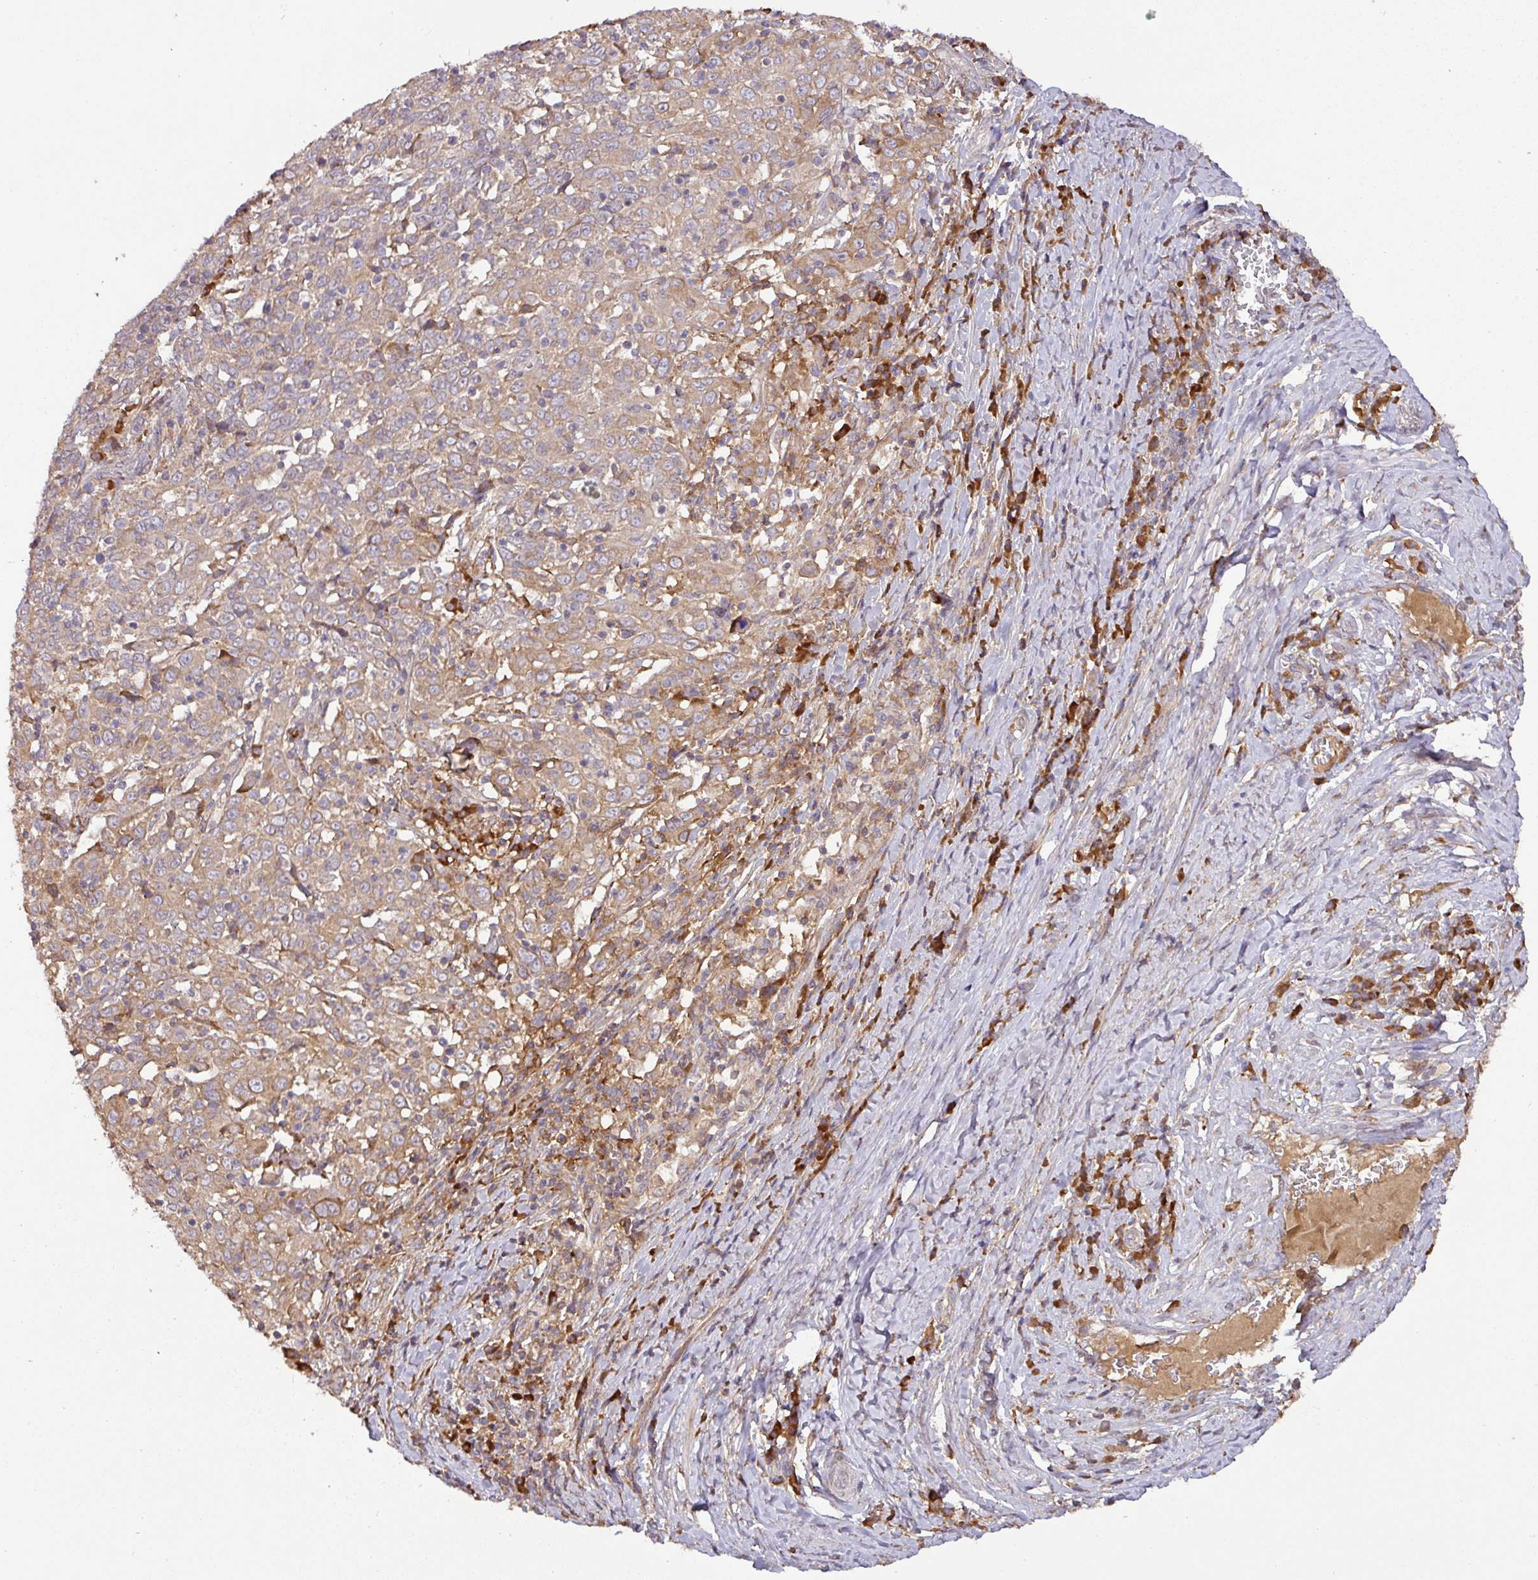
{"staining": {"intensity": "moderate", "quantity": ">75%", "location": "cytoplasmic/membranous"}, "tissue": "cervical cancer", "cell_type": "Tumor cells", "image_type": "cancer", "snomed": [{"axis": "morphology", "description": "Squamous cell carcinoma, NOS"}, {"axis": "topography", "description": "Cervix"}], "caption": "A histopathology image showing moderate cytoplasmic/membranous expression in about >75% of tumor cells in cervical cancer, as visualized by brown immunohistochemical staining.", "gene": "GALP", "patient": {"sex": "female", "age": 46}}